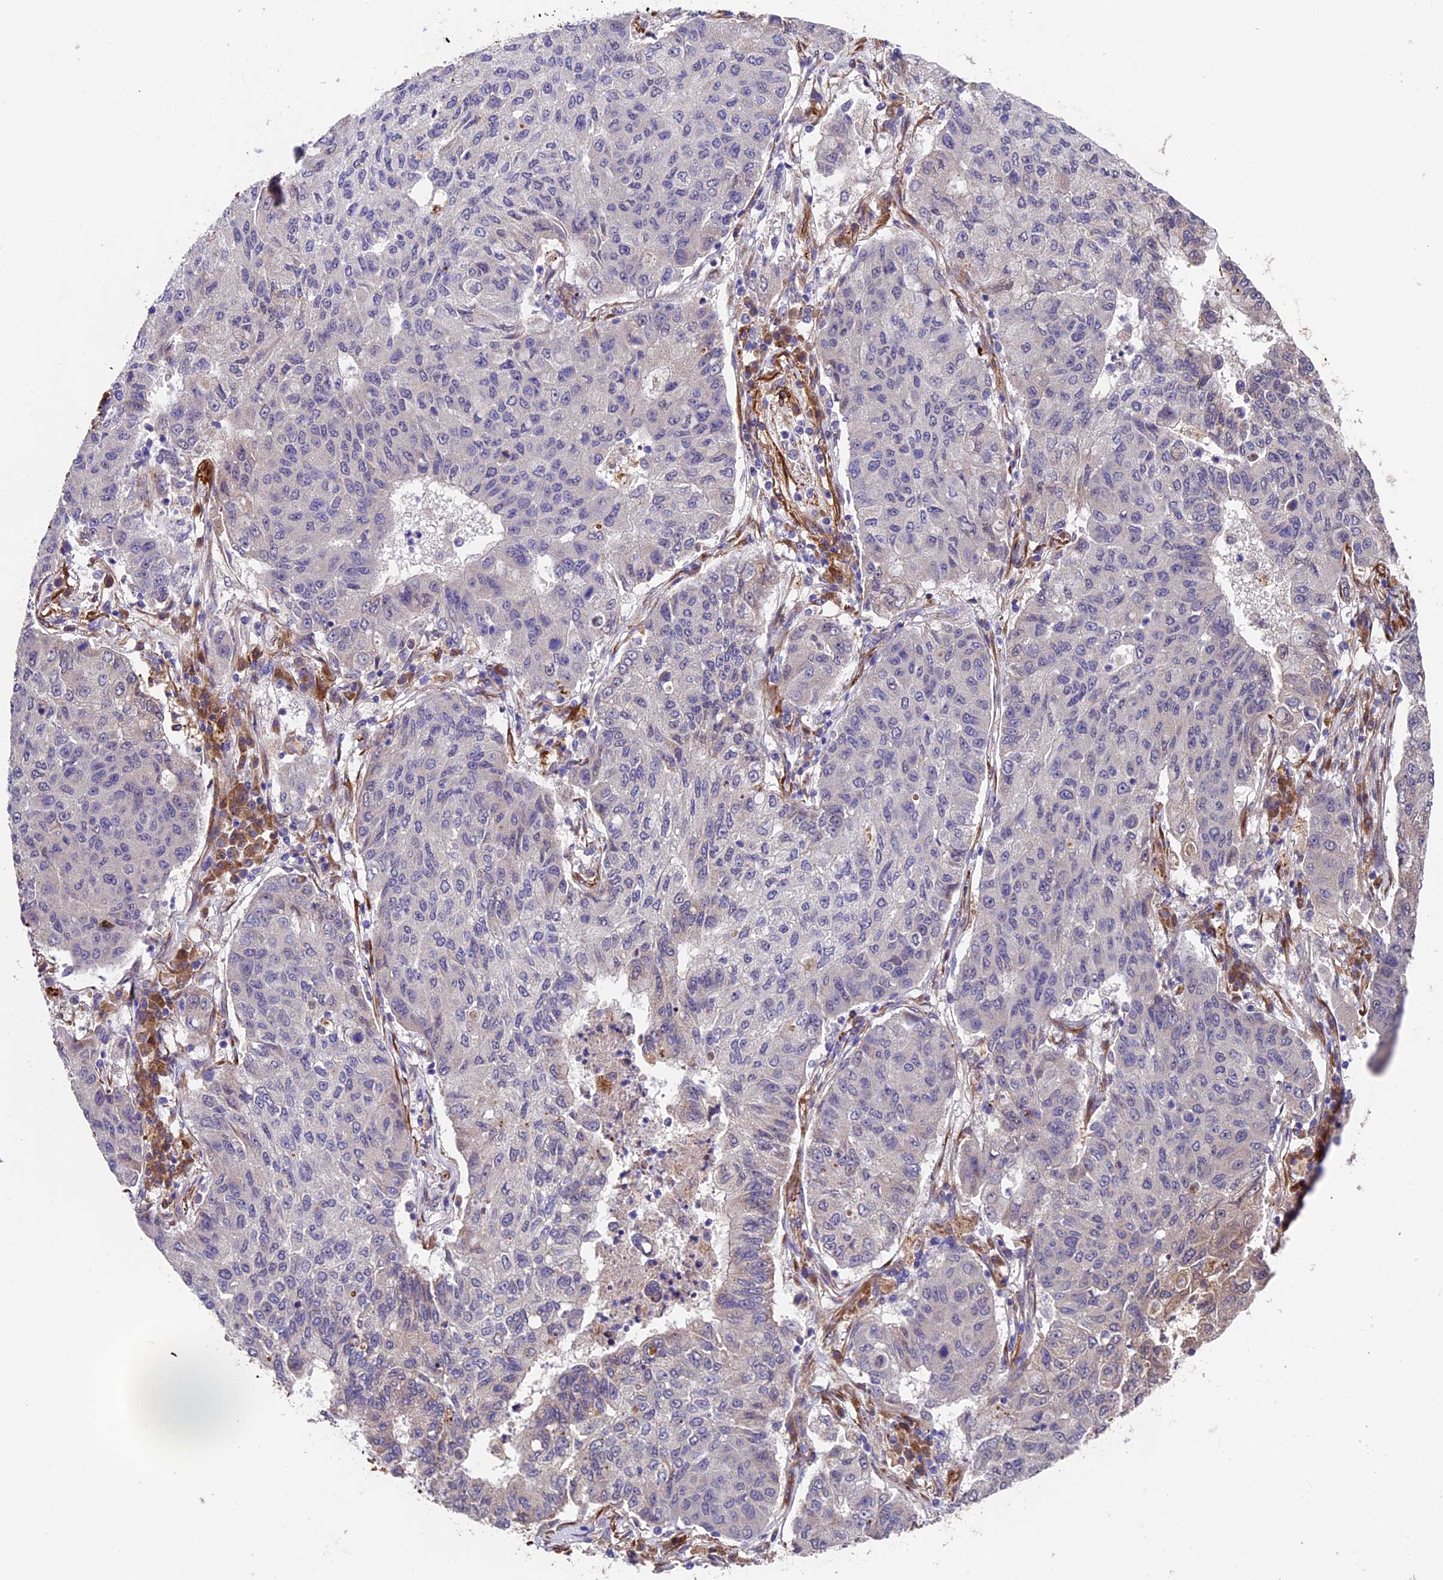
{"staining": {"intensity": "negative", "quantity": "none", "location": "none"}, "tissue": "lung cancer", "cell_type": "Tumor cells", "image_type": "cancer", "snomed": [{"axis": "morphology", "description": "Squamous cell carcinoma, NOS"}, {"axis": "topography", "description": "Lung"}], "caption": "Tumor cells are negative for brown protein staining in lung cancer.", "gene": "LSM7", "patient": {"sex": "male", "age": 74}}